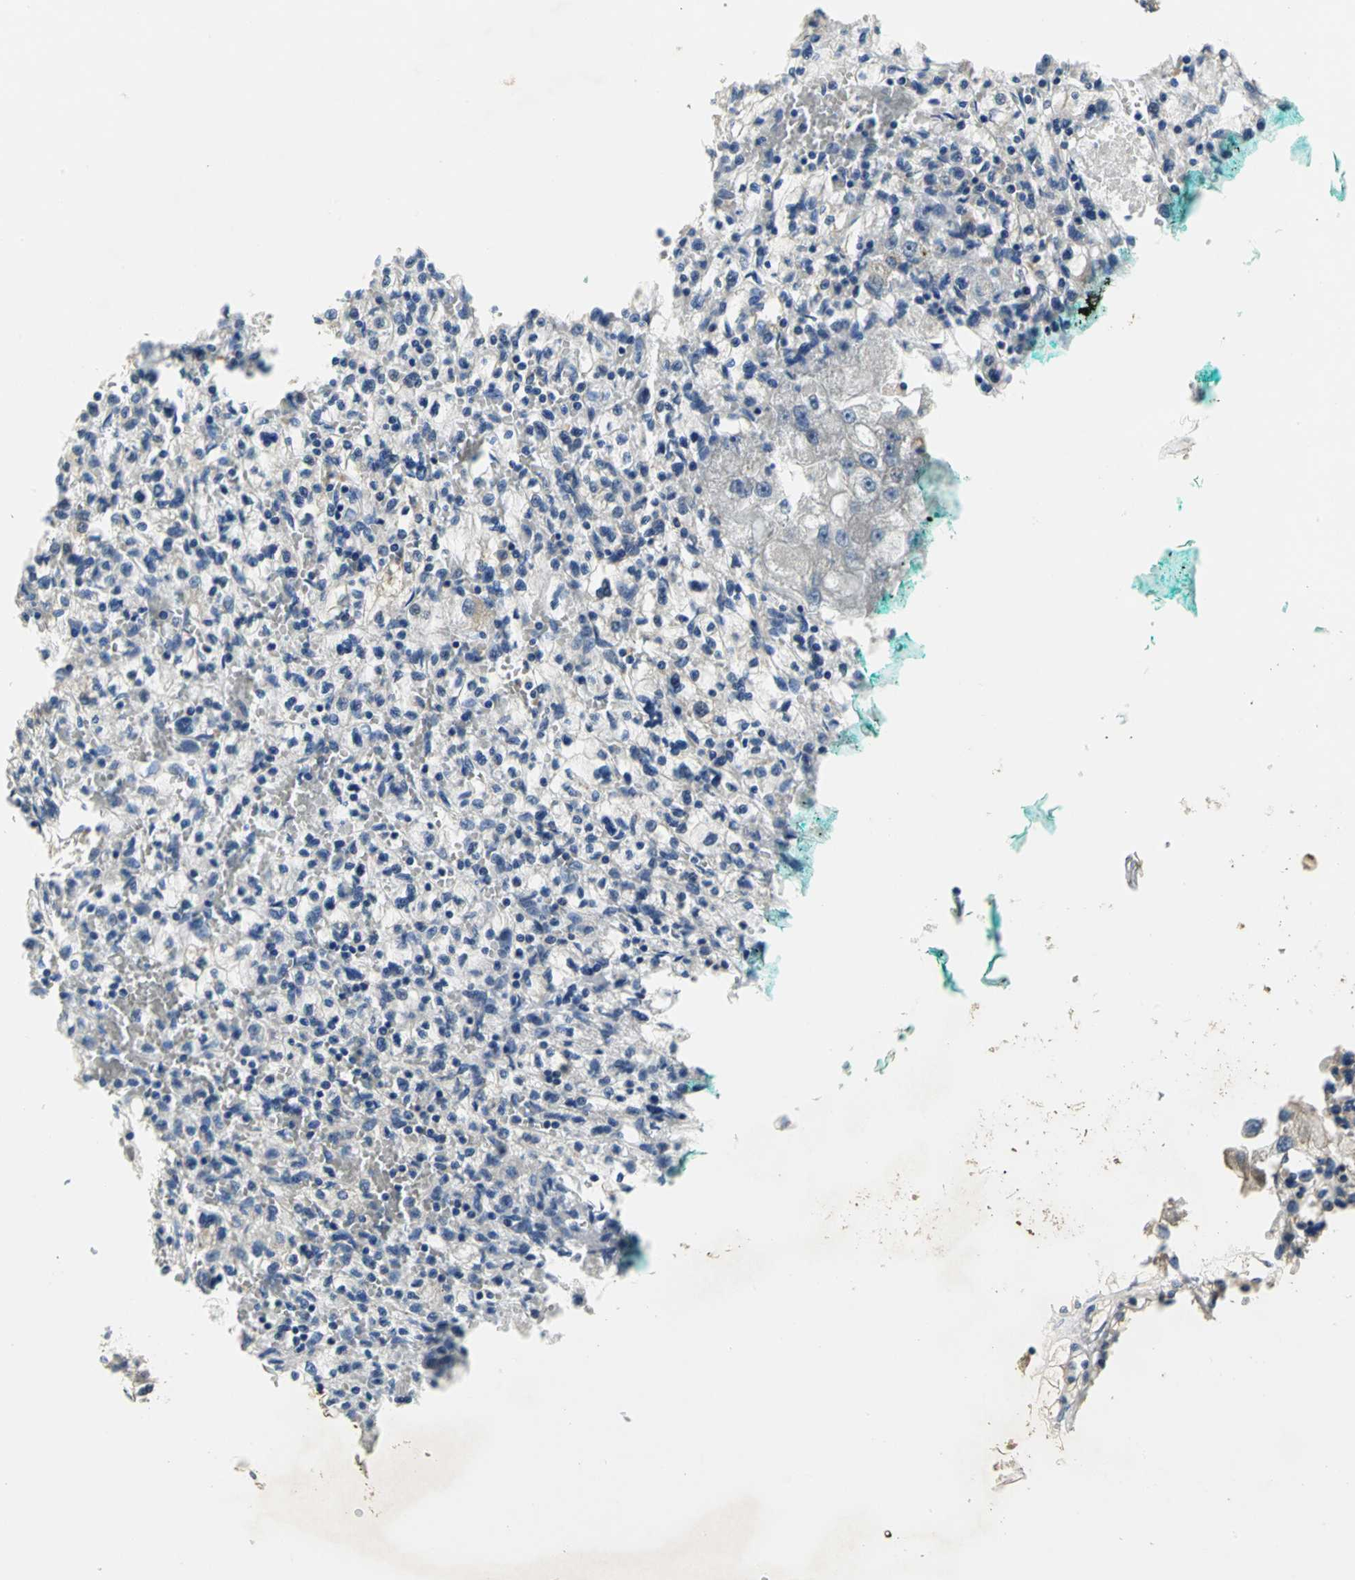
{"staining": {"intensity": "negative", "quantity": "none", "location": "none"}, "tissue": "renal cancer", "cell_type": "Tumor cells", "image_type": "cancer", "snomed": [{"axis": "morphology", "description": "Adenocarcinoma, NOS"}, {"axis": "topography", "description": "Kidney"}], "caption": "An immunohistochemistry photomicrograph of renal adenocarcinoma is shown. There is no staining in tumor cells of renal adenocarcinoma.", "gene": "IL17RB", "patient": {"sex": "female", "age": 83}}